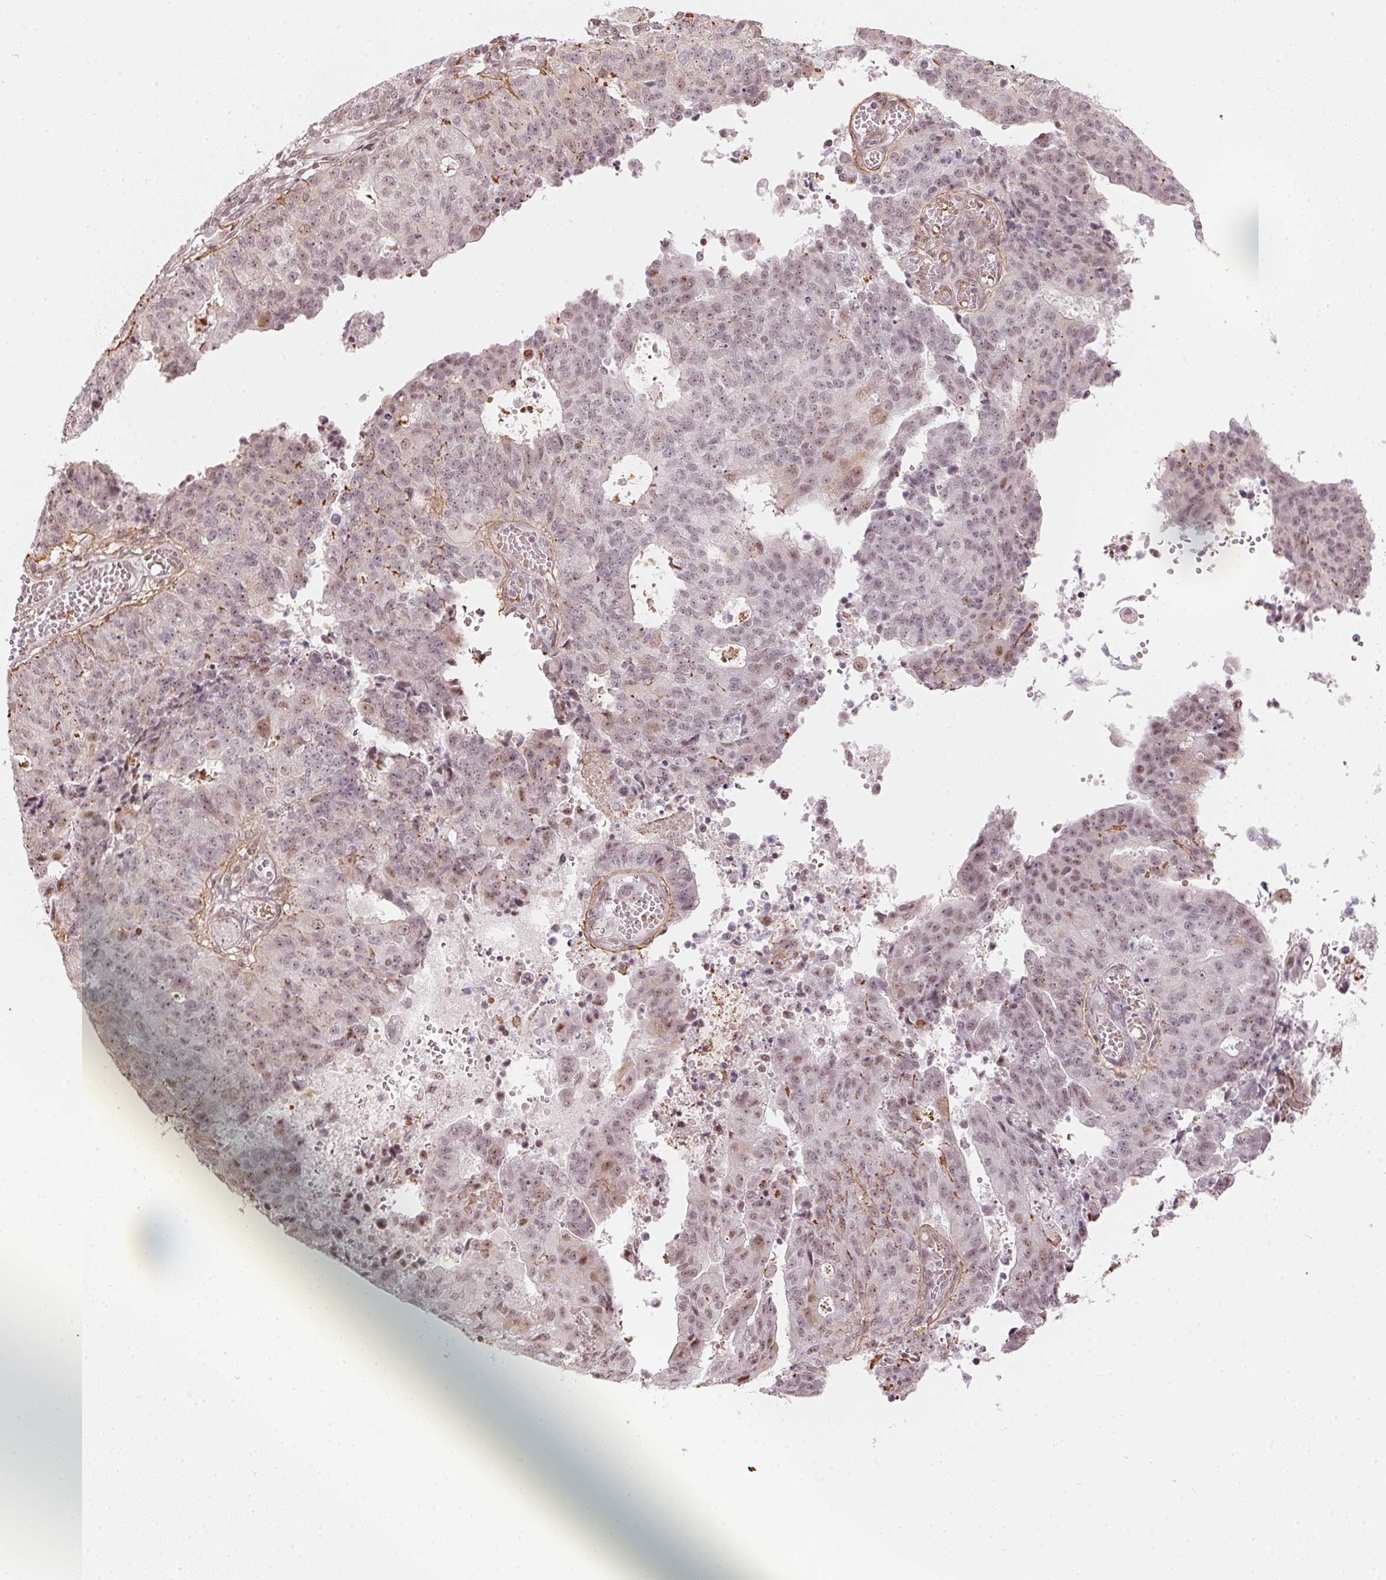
{"staining": {"intensity": "weak", "quantity": "25%-75%", "location": "cytoplasmic/membranous,nuclear"}, "tissue": "endometrial cancer", "cell_type": "Tumor cells", "image_type": "cancer", "snomed": [{"axis": "morphology", "description": "Adenocarcinoma, NOS"}, {"axis": "topography", "description": "Endometrium"}], "caption": "Tumor cells exhibit low levels of weak cytoplasmic/membranous and nuclear positivity in about 25%-75% of cells in human endometrial cancer.", "gene": "KAT6A", "patient": {"sex": "female", "age": 82}}